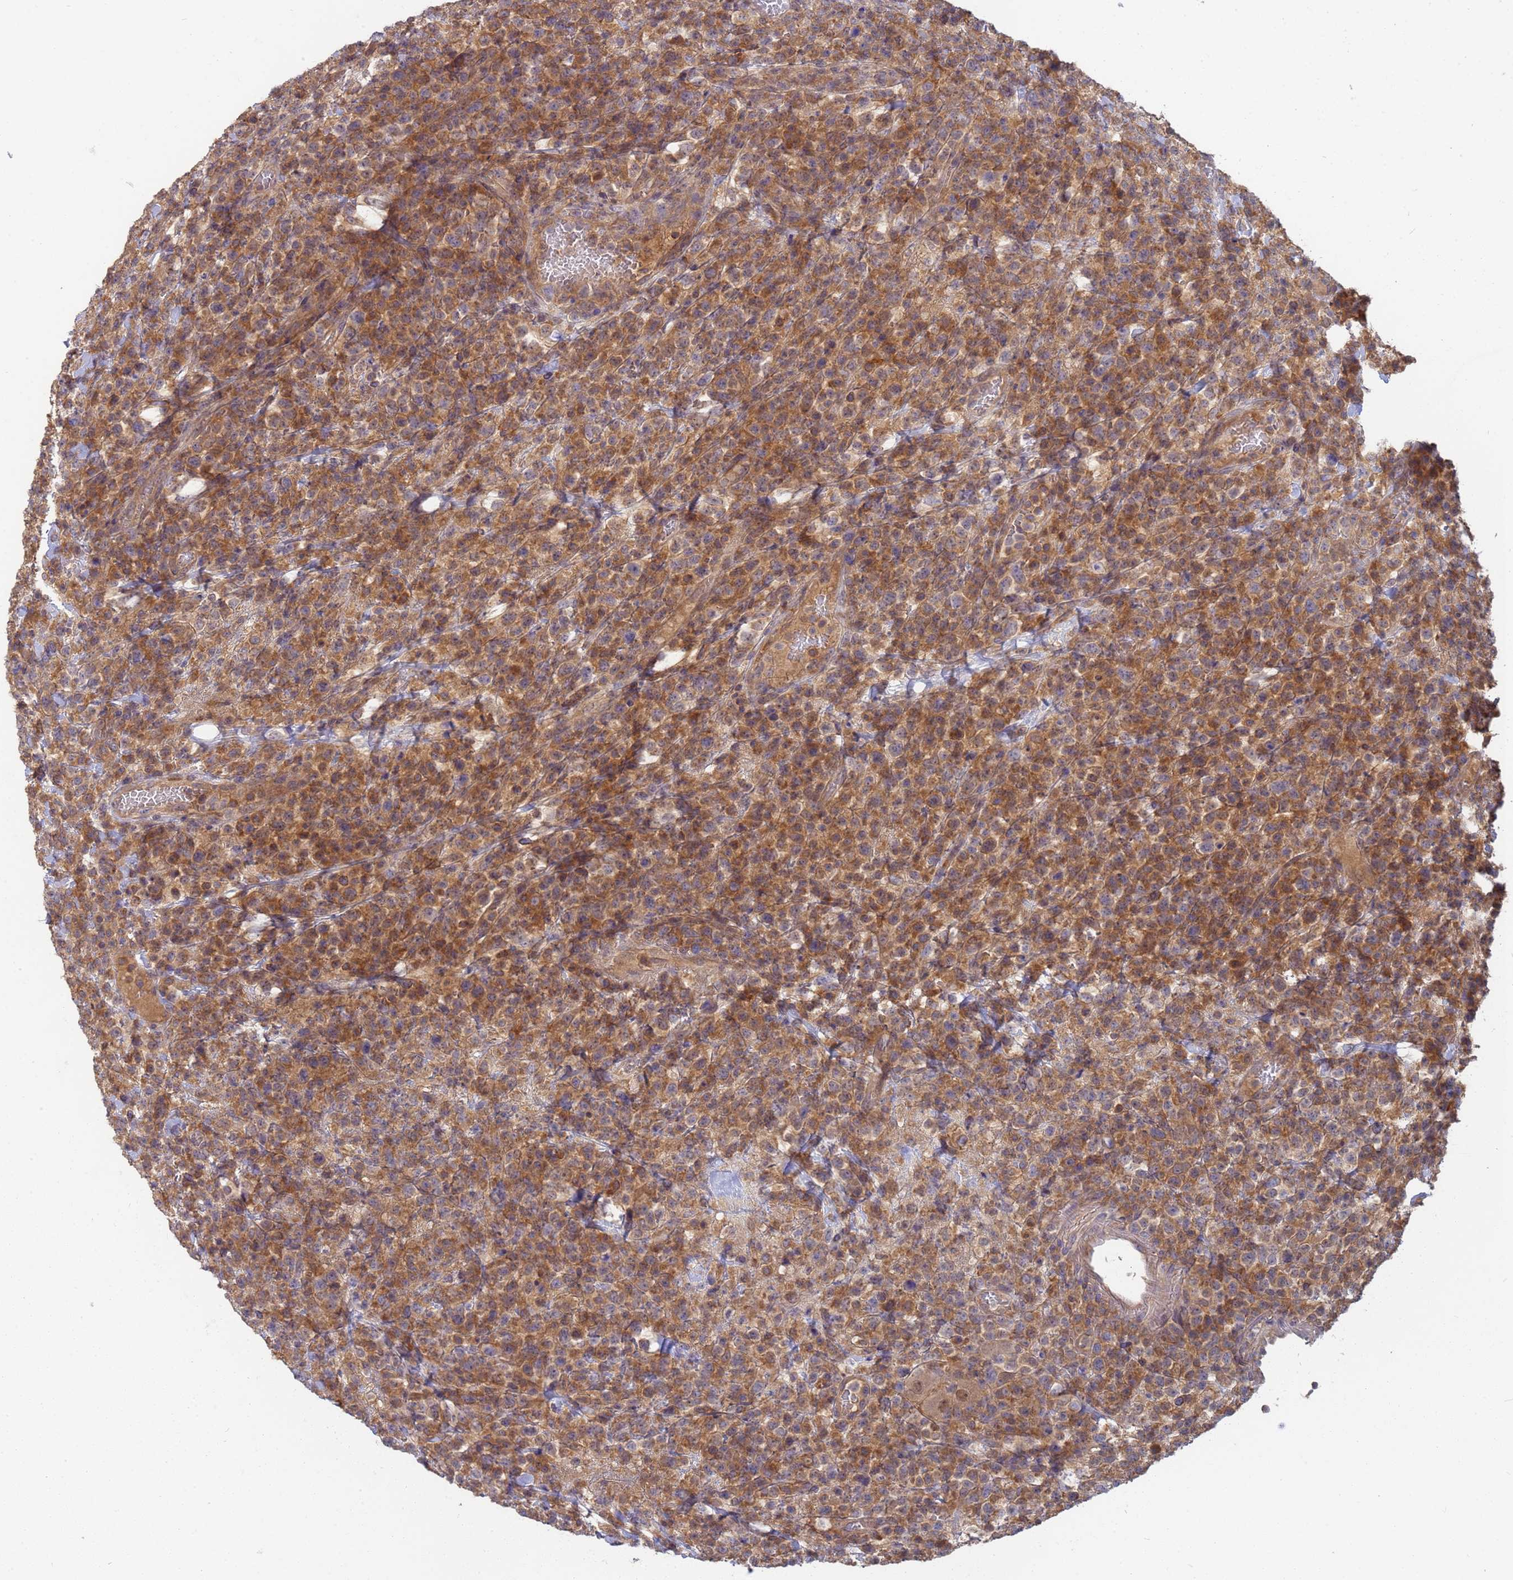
{"staining": {"intensity": "moderate", "quantity": ">75%", "location": "cytoplasmic/membranous"}, "tissue": "lymphoma", "cell_type": "Tumor cells", "image_type": "cancer", "snomed": [{"axis": "morphology", "description": "Malignant lymphoma, non-Hodgkin's type, High grade"}, {"axis": "topography", "description": "Colon"}], "caption": "Immunohistochemical staining of high-grade malignant lymphoma, non-Hodgkin's type demonstrates medium levels of moderate cytoplasmic/membranous staining in approximately >75% of tumor cells. The staining was performed using DAB to visualize the protein expression in brown, while the nuclei were stained in blue with hematoxylin (Magnification: 20x).", "gene": "SHARPIN", "patient": {"sex": "female", "age": 53}}